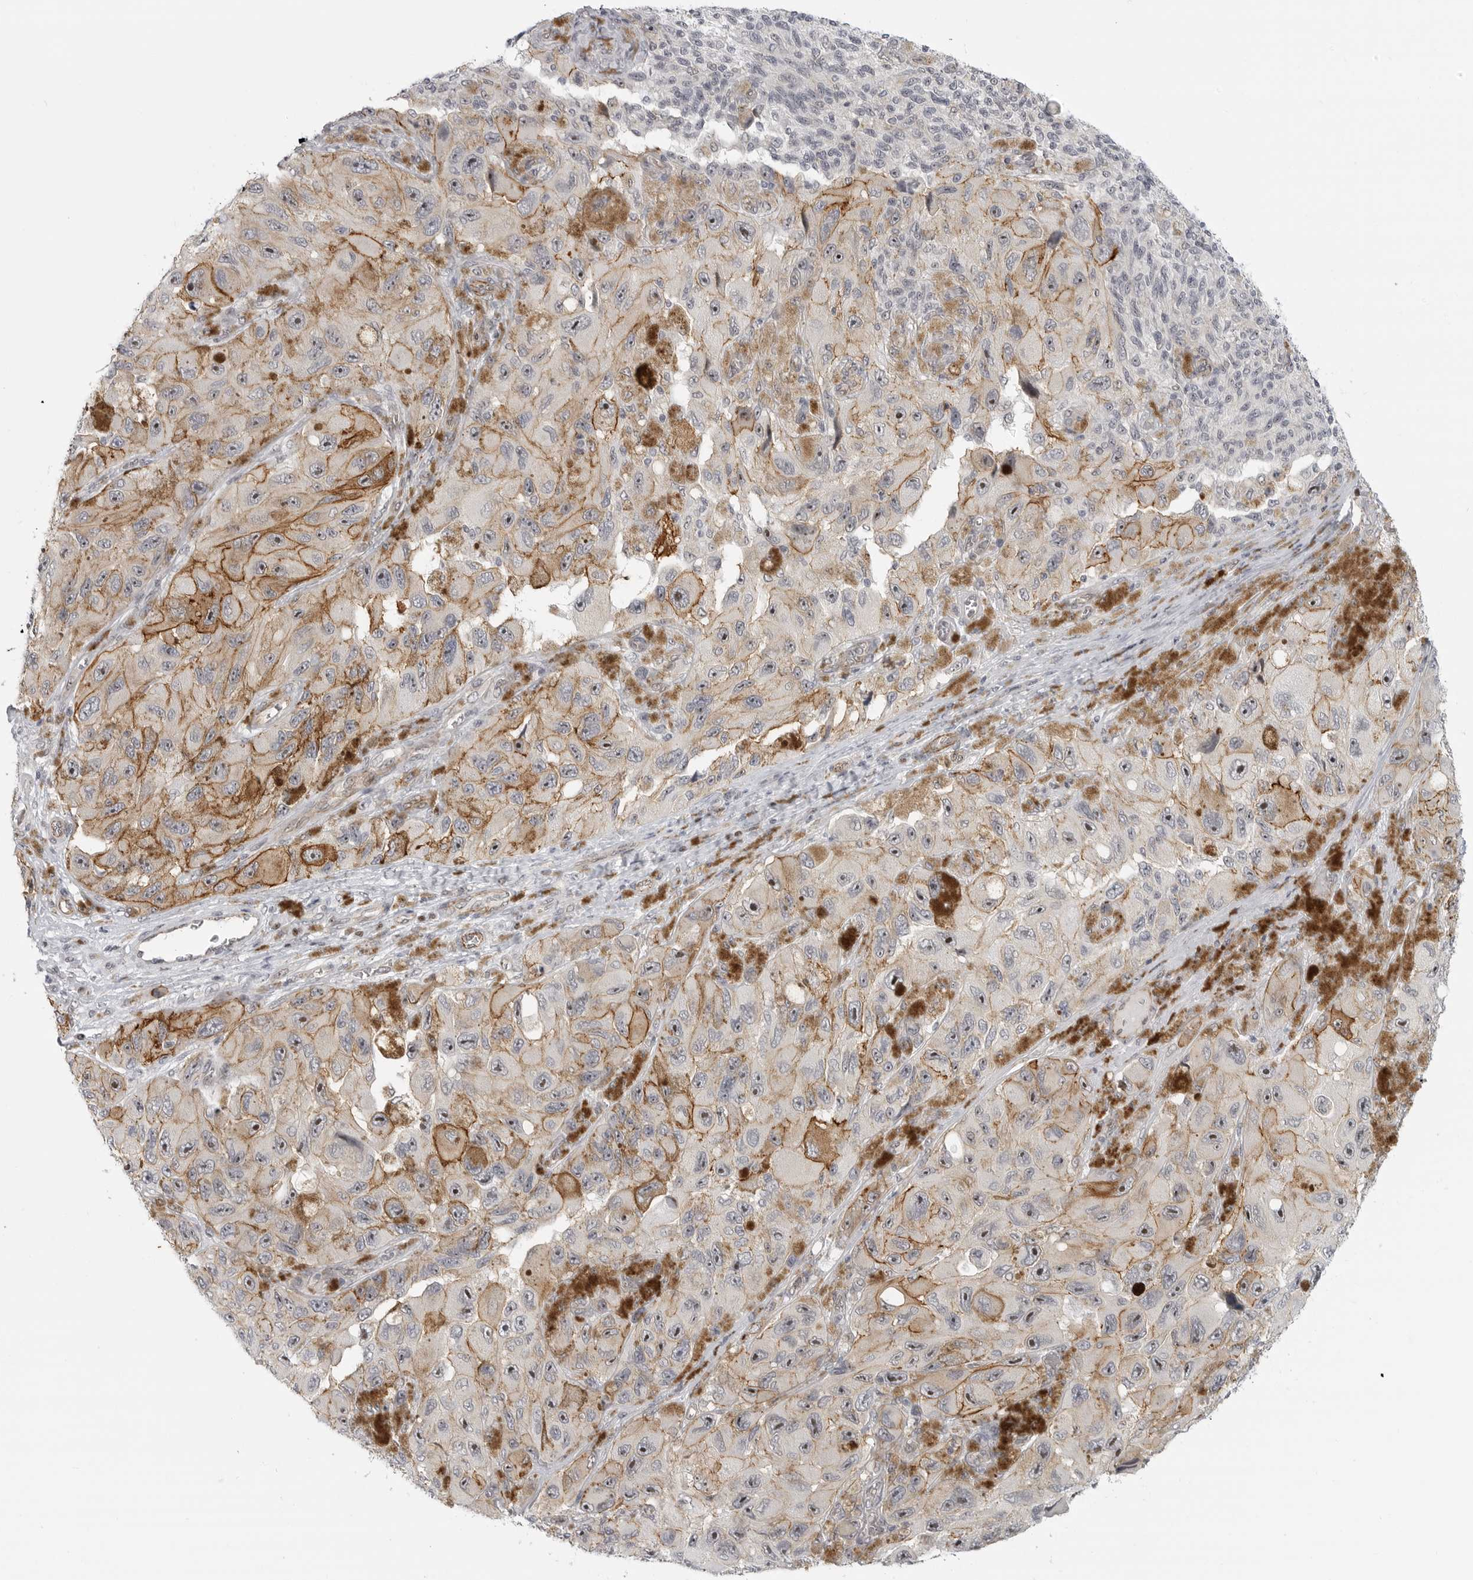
{"staining": {"intensity": "moderate", "quantity": "25%-75%", "location": "cytoplasmic/membranous,nuclear"}, "tissue": "melanoma", "cell_type": "Tumor cells", "image_type": "cancer", "snomed": [{"axis": "morphology", "description": "Malignant melanoma, NOS"}, {"axis": "topography", "description": "Skin"}], "caption": "Moderate cytoplasmic/membranous and nuclear positivity for a protein is identified in about 25%-75% of tumor cells of melanoma using IHC.", "gene": "CEP295NL", "patient": {"sex": "female", "age": 73}}